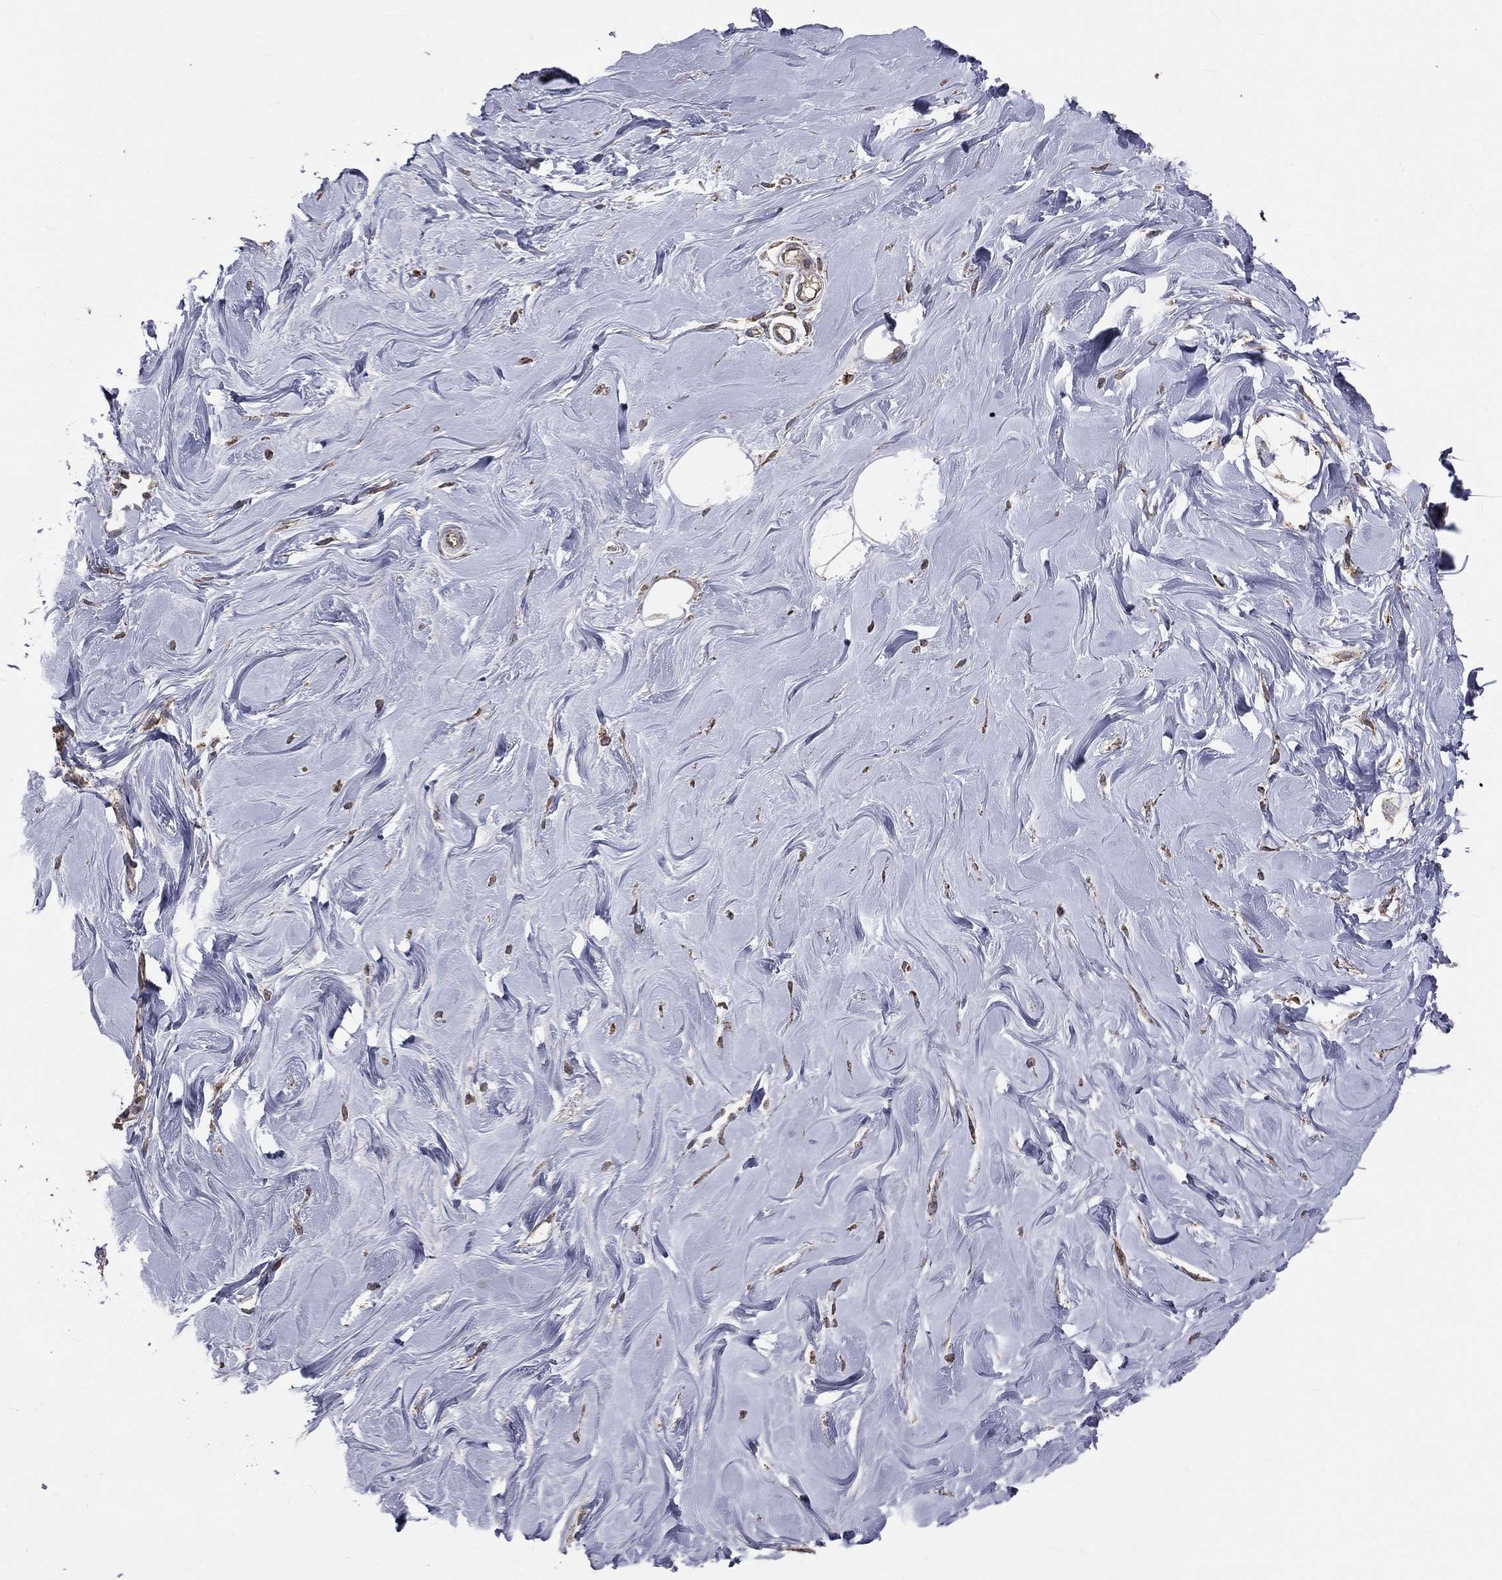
{"staining": {"intensity": "moderate", "quantity": "<25%", "location": "cytoplasmic/membranous"}, "tissue": "soft tissue", "cell_type": "Fibroblasts", "image_type": "normal", "snomed": [{"axis": "morphology", "description": "Normal tissue, NOS"}, {"axis": "topography", "description": "Breast"}], "caption": "DAB immunohistochemical staining of benign soft tissue exhibits moderate cytoplasmic/membranous protein staining in approximately <25% of fibroblasts. Immunohistochemistry stains the protein of interest in brown and the nuclei are stained blue.", "gene": "MRPL46", "patient": {"sex": "female", "age": 49}}